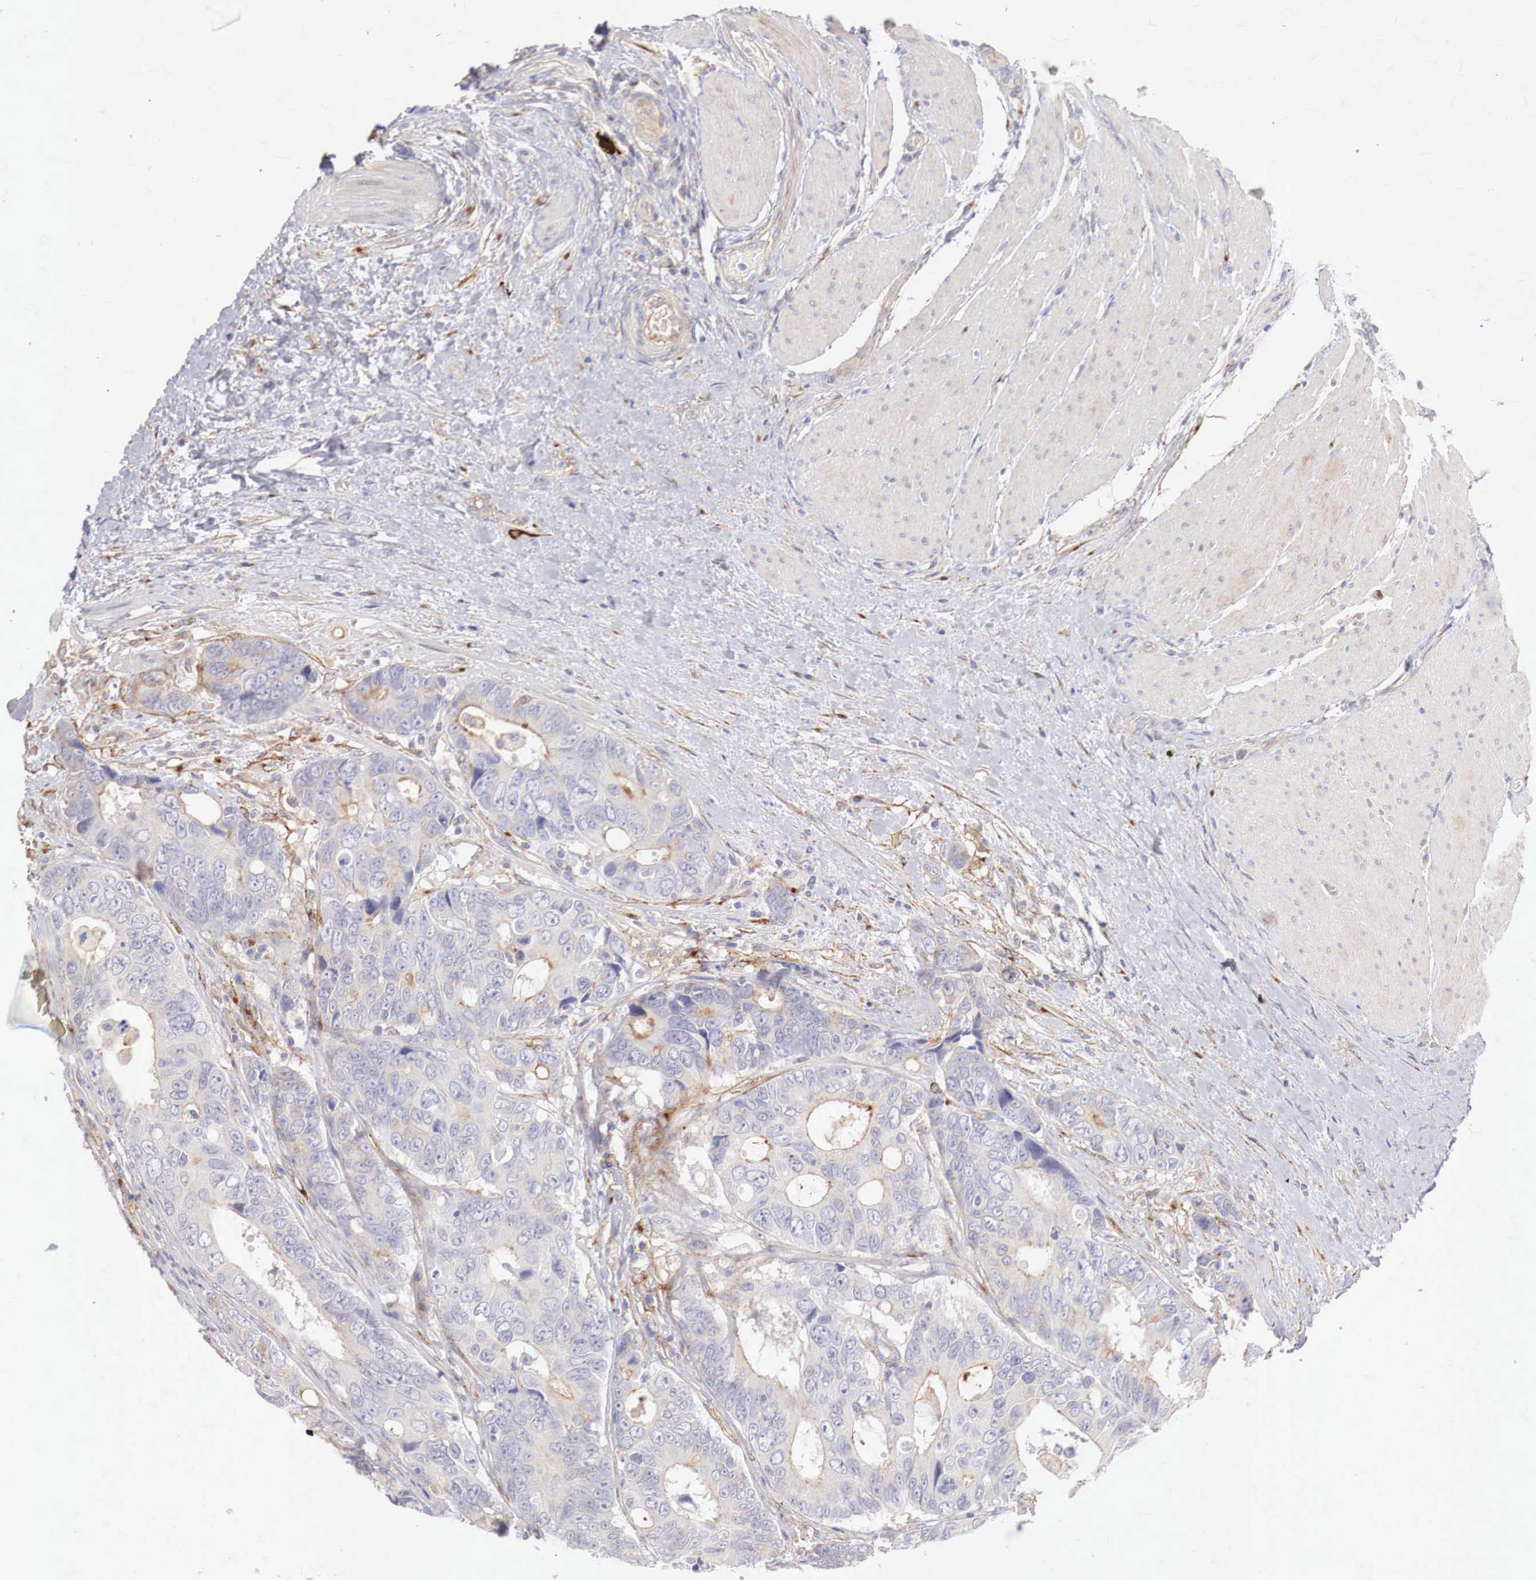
{"staining": {"intensity": "weak", "quantity": "25%-75%", "location": "cytoplasmic/membranous"}, "tissue": "colorectal cancer", "cell_type": "Tumor cells", "image_type": "cancer", "snomed": [{"axis": "morphology", "description": "Adenocarcinoma, NOS"}, {"axis": "topography", "description": "Rectum"}], "caption": "Immunohistochemical staining of colorectal adenocarcinoma exhibits weak cytoplasmic/membranous protein positivity in about 25%-75% of tumor cells.", "gene": "KLHDC7B", "patient": {"sex": "female", "age": 67}}